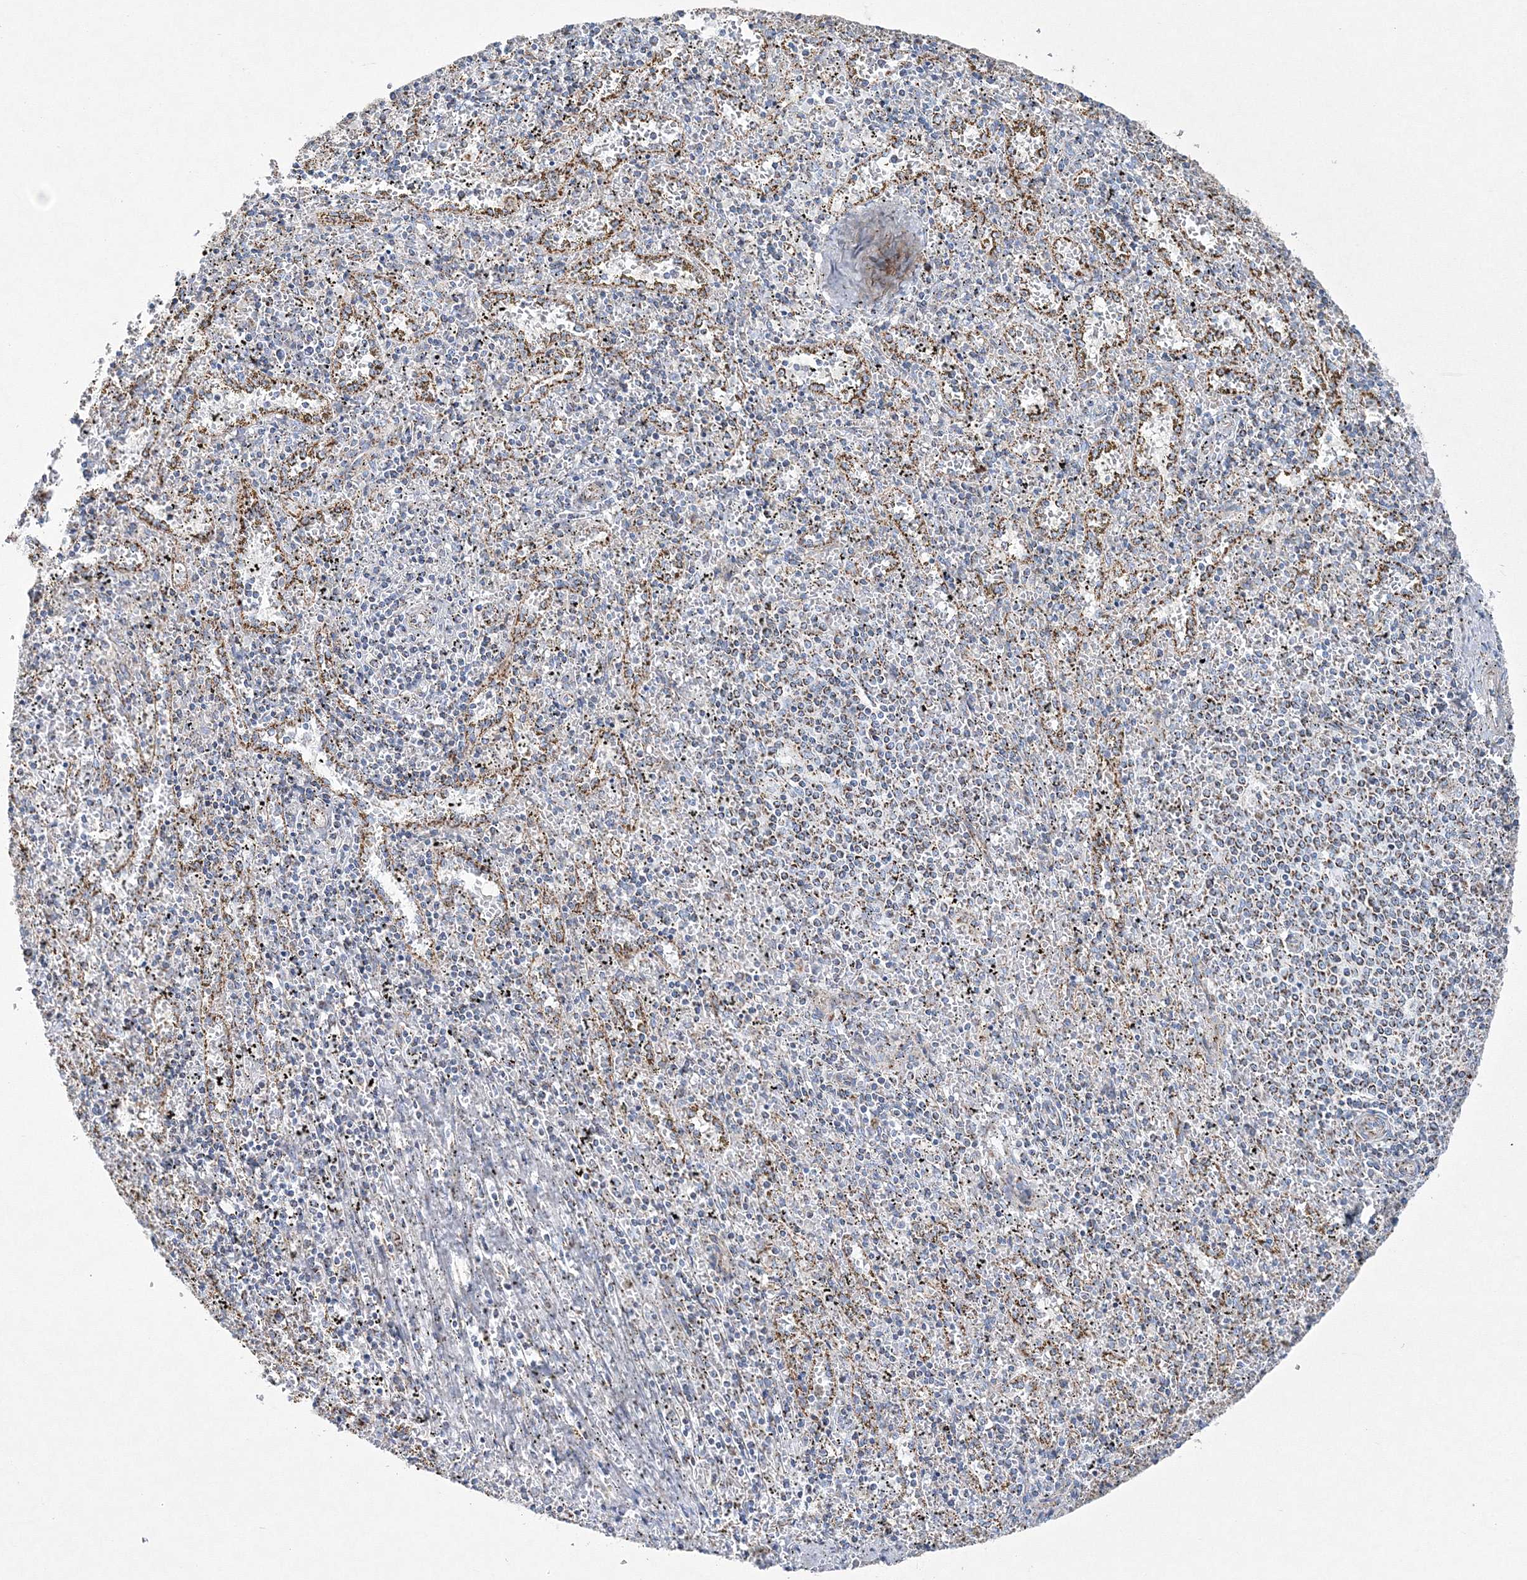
{"staining": {"intensity": "weak", "quantity": "<25%", "location": "cytoplasmic/membranous"}, "tissue": "spleen", "cell_type": "Cells in red pulp", "image_type": "normal", "snomed": [{"axis": "morphology", "description": "Normal tissue, NOS"}, {"axis": "topography", "description": "Spleen"}], "caption": "The image demonstrates no significant staining in cells in red pulp of spleen.", "gene": "HIBCH", "patient": {"sex": "male", "age": 11}}